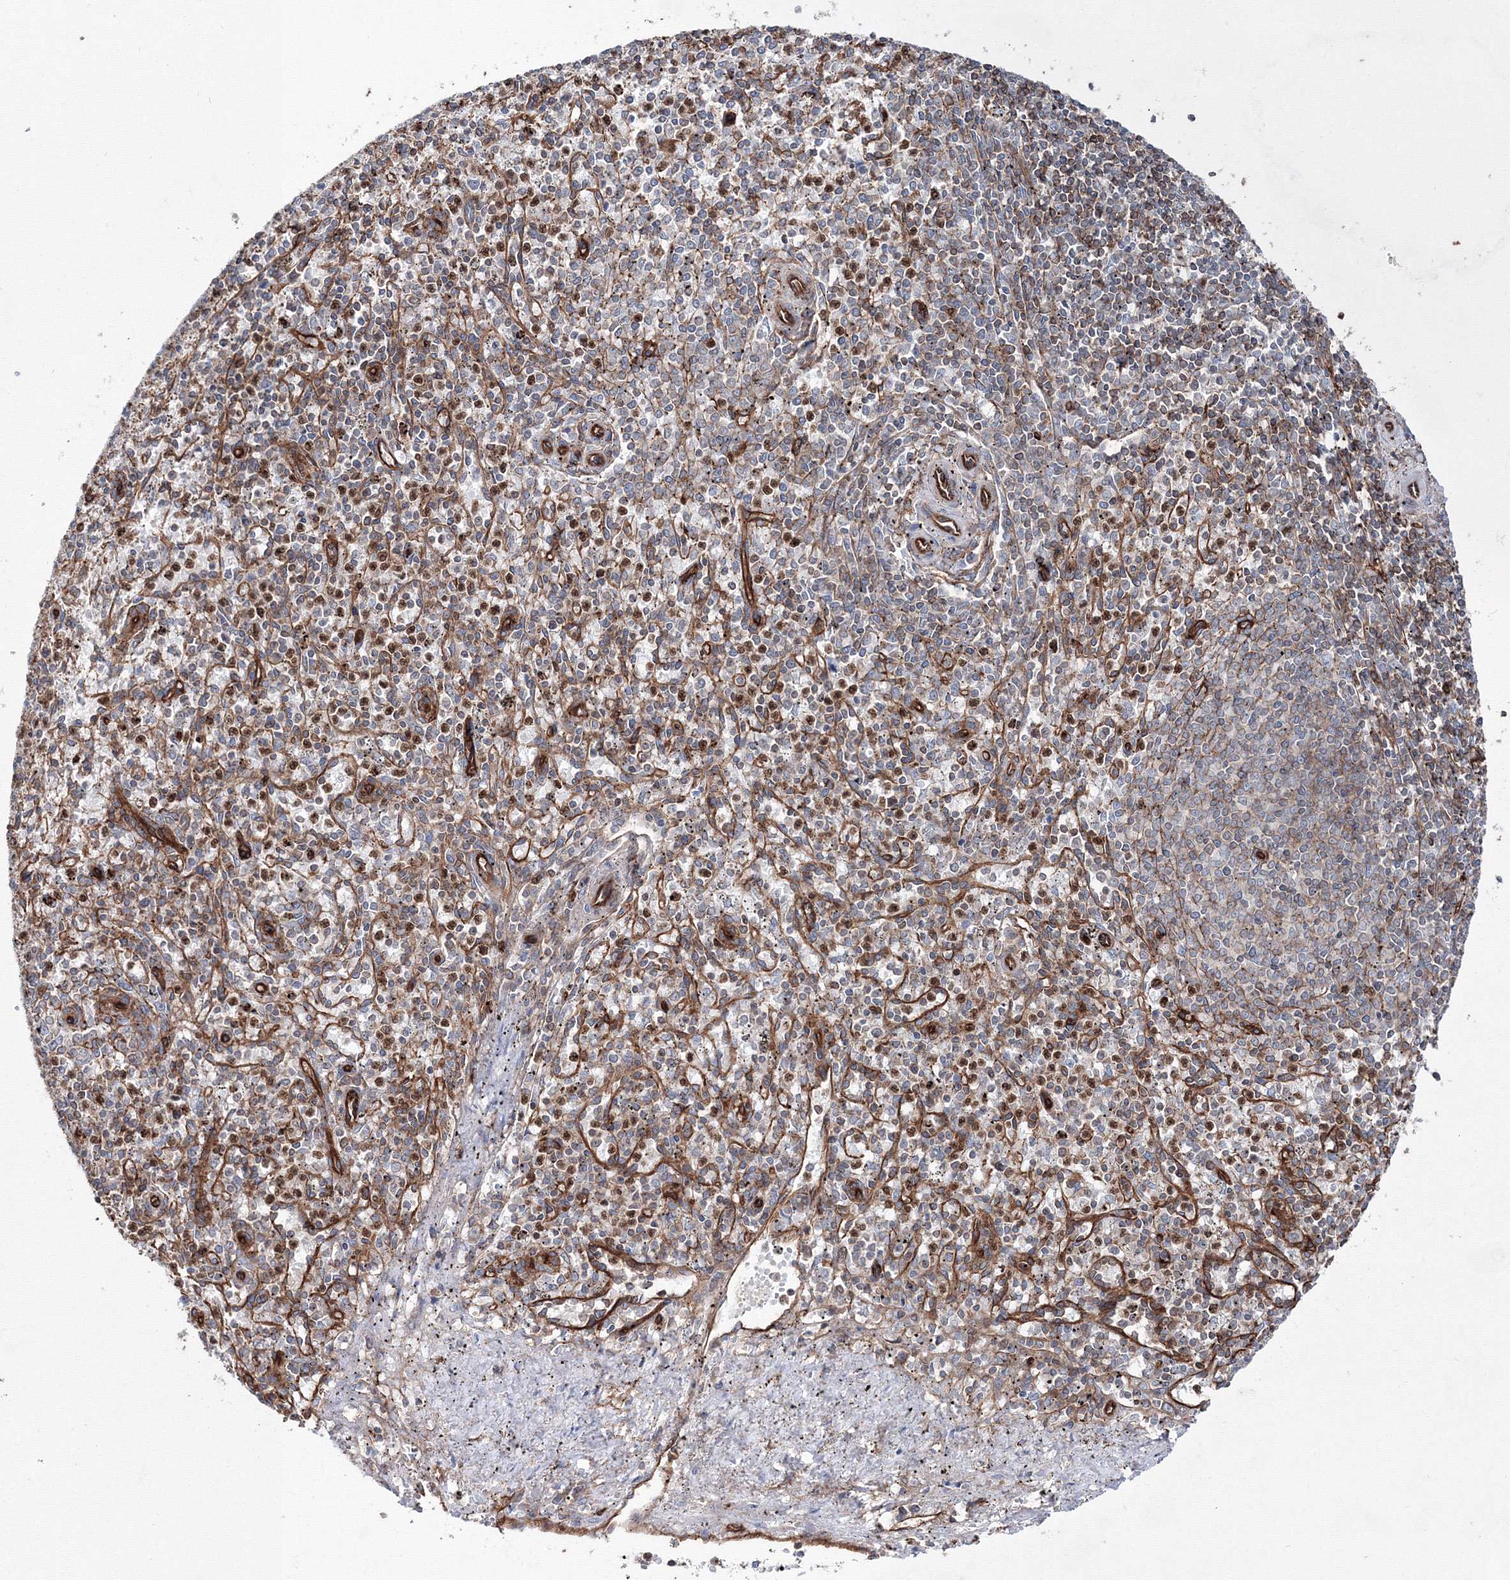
{"staining": {"intensity": "moderate", "quantity": "<25%", "location": "cytoplasmic/membranous"}, "tissue": "spleen", "cell_type": "Cells in red pulp", "image_type": "normal", "snomed": [{"axis": "morphology", "description": "Normal tissue, NOS"}, {"axis": "topography", "description": "Spleen"}], "caption": "Brown immunohistochemical staining in unremarkable spleen exhibits moderate cytoplasmic/membranous expression in approximately <25% of cells in red pulp. (Stains: DAB in brown, nuclei in blue, Microscopy: brightfield microscopy at high magnification).", "gene": "ANKRD37", "patient": {"sex": "male", "age": 72}}